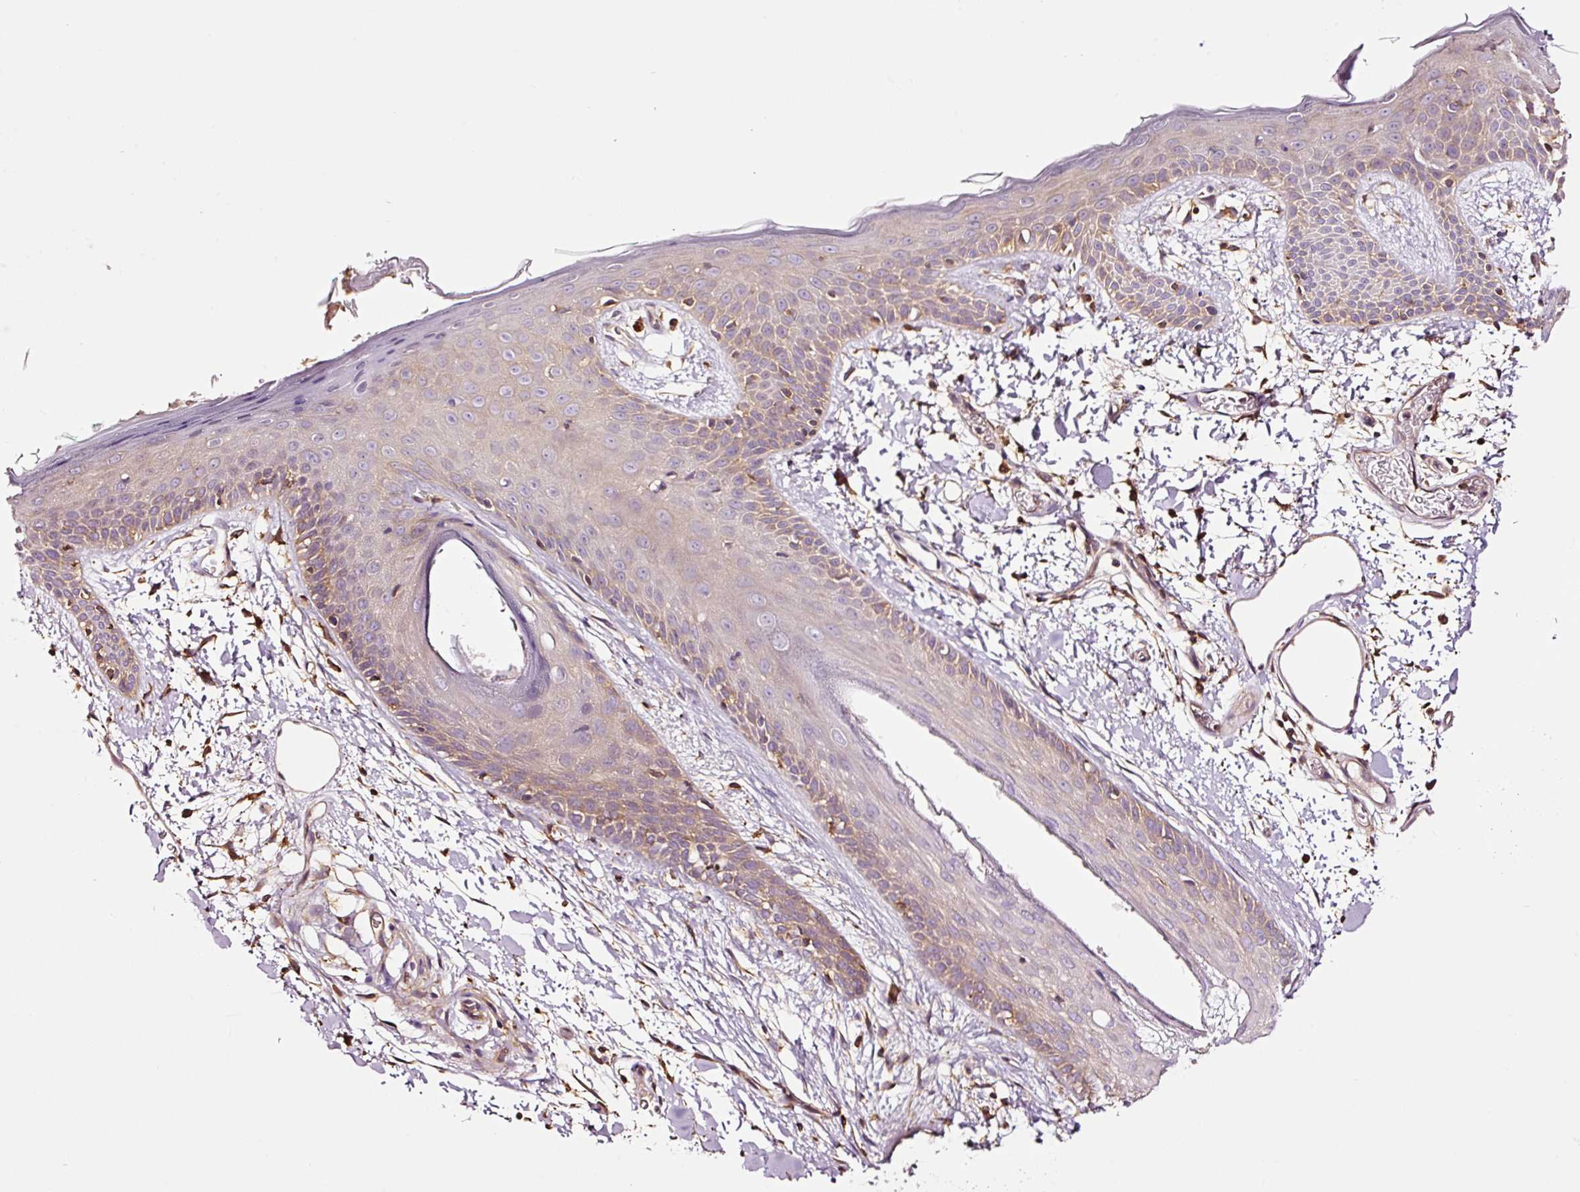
{"staining": {"intensity": "strong", "quantity": ">75%", "location": "cytoplasmic/membranous"}, "tissue": "skin", "cell_type": "Fibroblasts", "image_type": "normal", "snomed": [{"axis": "morphology", "description": "Normal tissue, NOS"}, {"axis": "topography", "description": "Skin"}], "caption": "Immunohistochemistry of benign skin exhibits high levels of strong cytoplasmic/membranous staining in about >75% of fibroblasts.", "gene": "METAP1", "patient": {"sex": "male", "age": 79}}